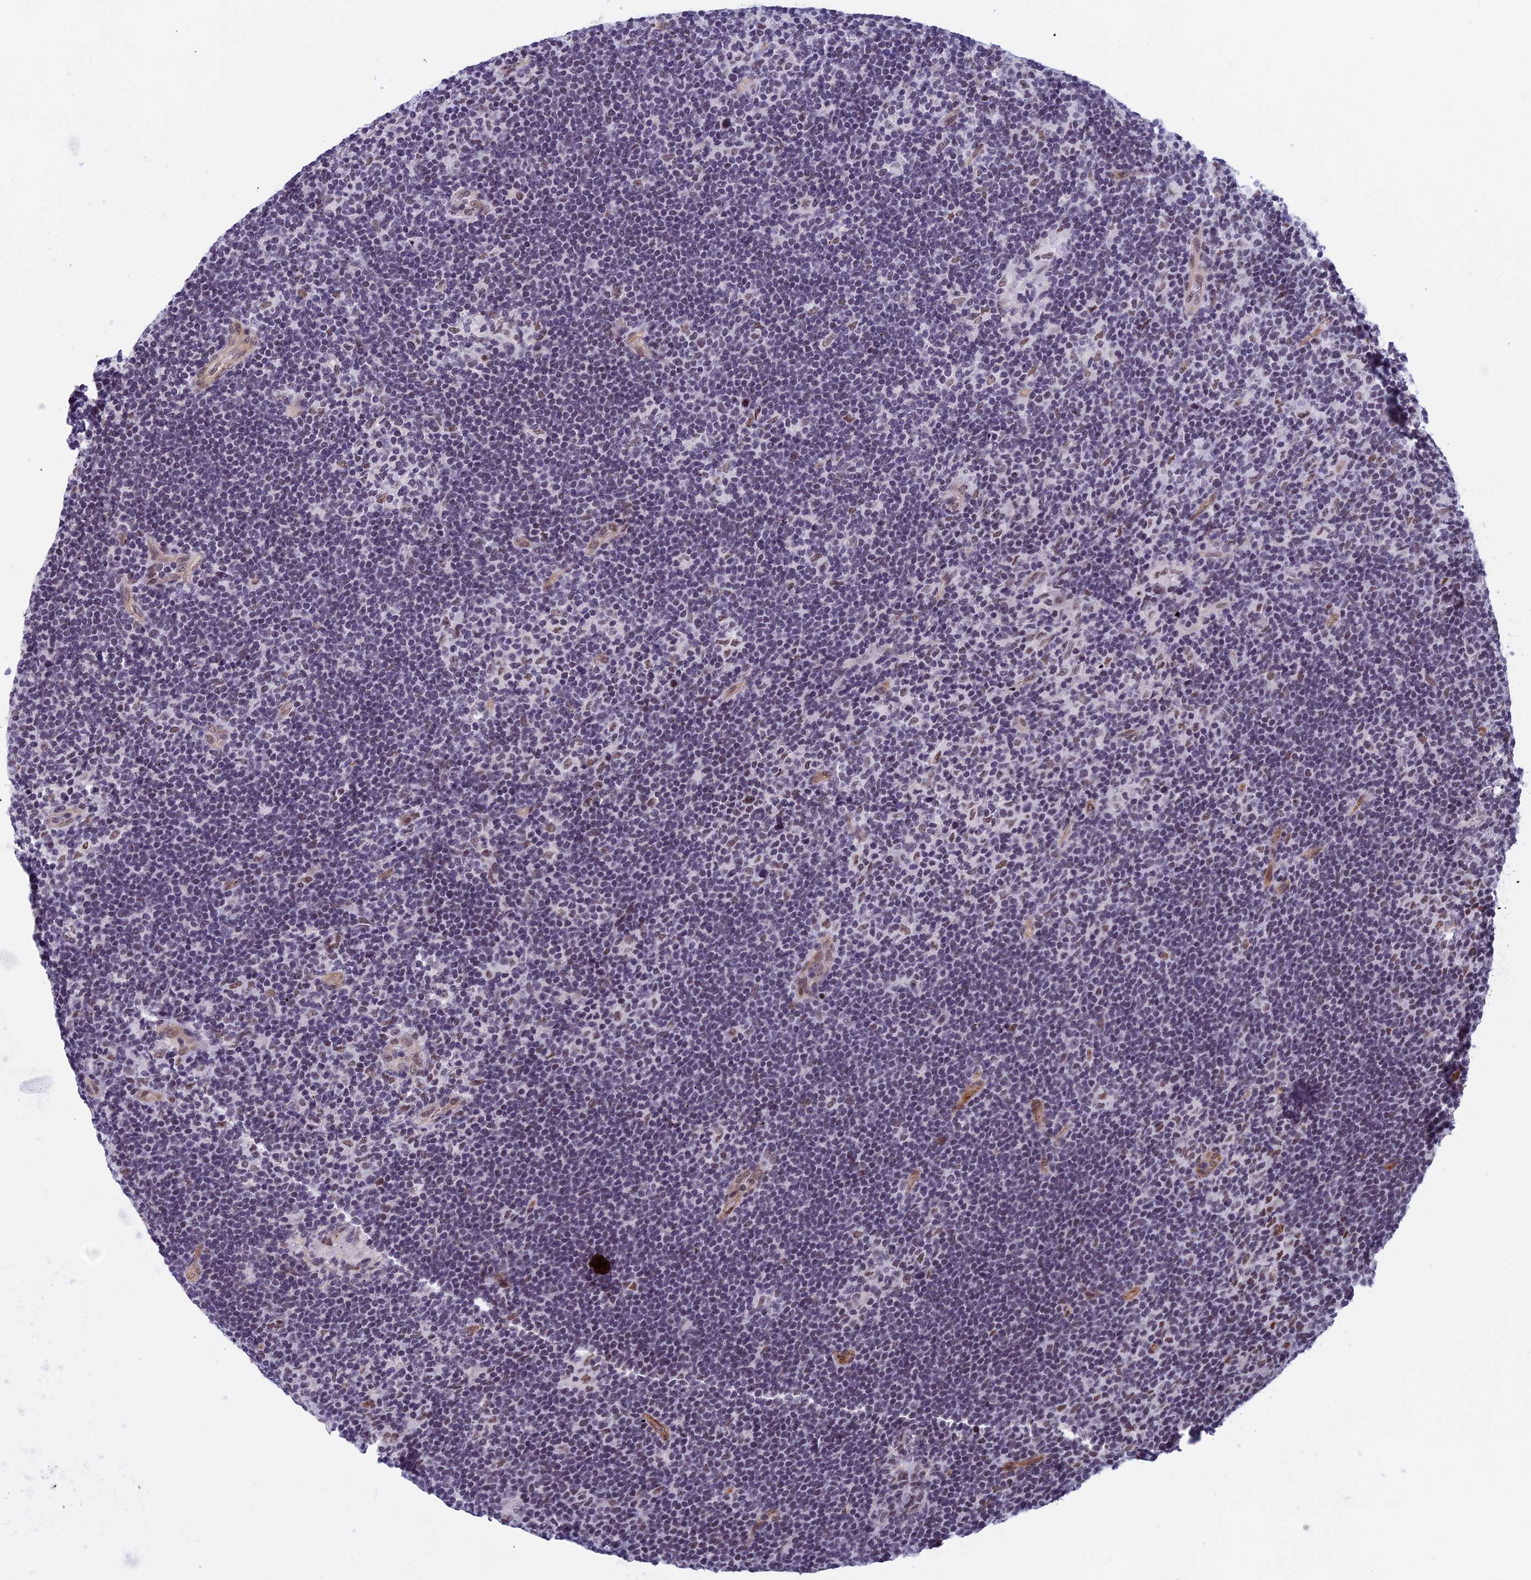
{"staining": {"intensity": "negative", "quantity": "none", "location": "none"}, "tissue": "lymphoma", "cell_type": "Tumor cells", "image_type": "cancer", "snomed": [{"axis": "morphology", "description": "Hodgkin's disease, NOS"}, {"axis": "topography", "description": "Lymph node"}], "caption": "The micrograph shows no significant positivity in tumor cells of lymphoma.", "gene": "NIPBL", "patient": {"sex": "female", "age": 57}}